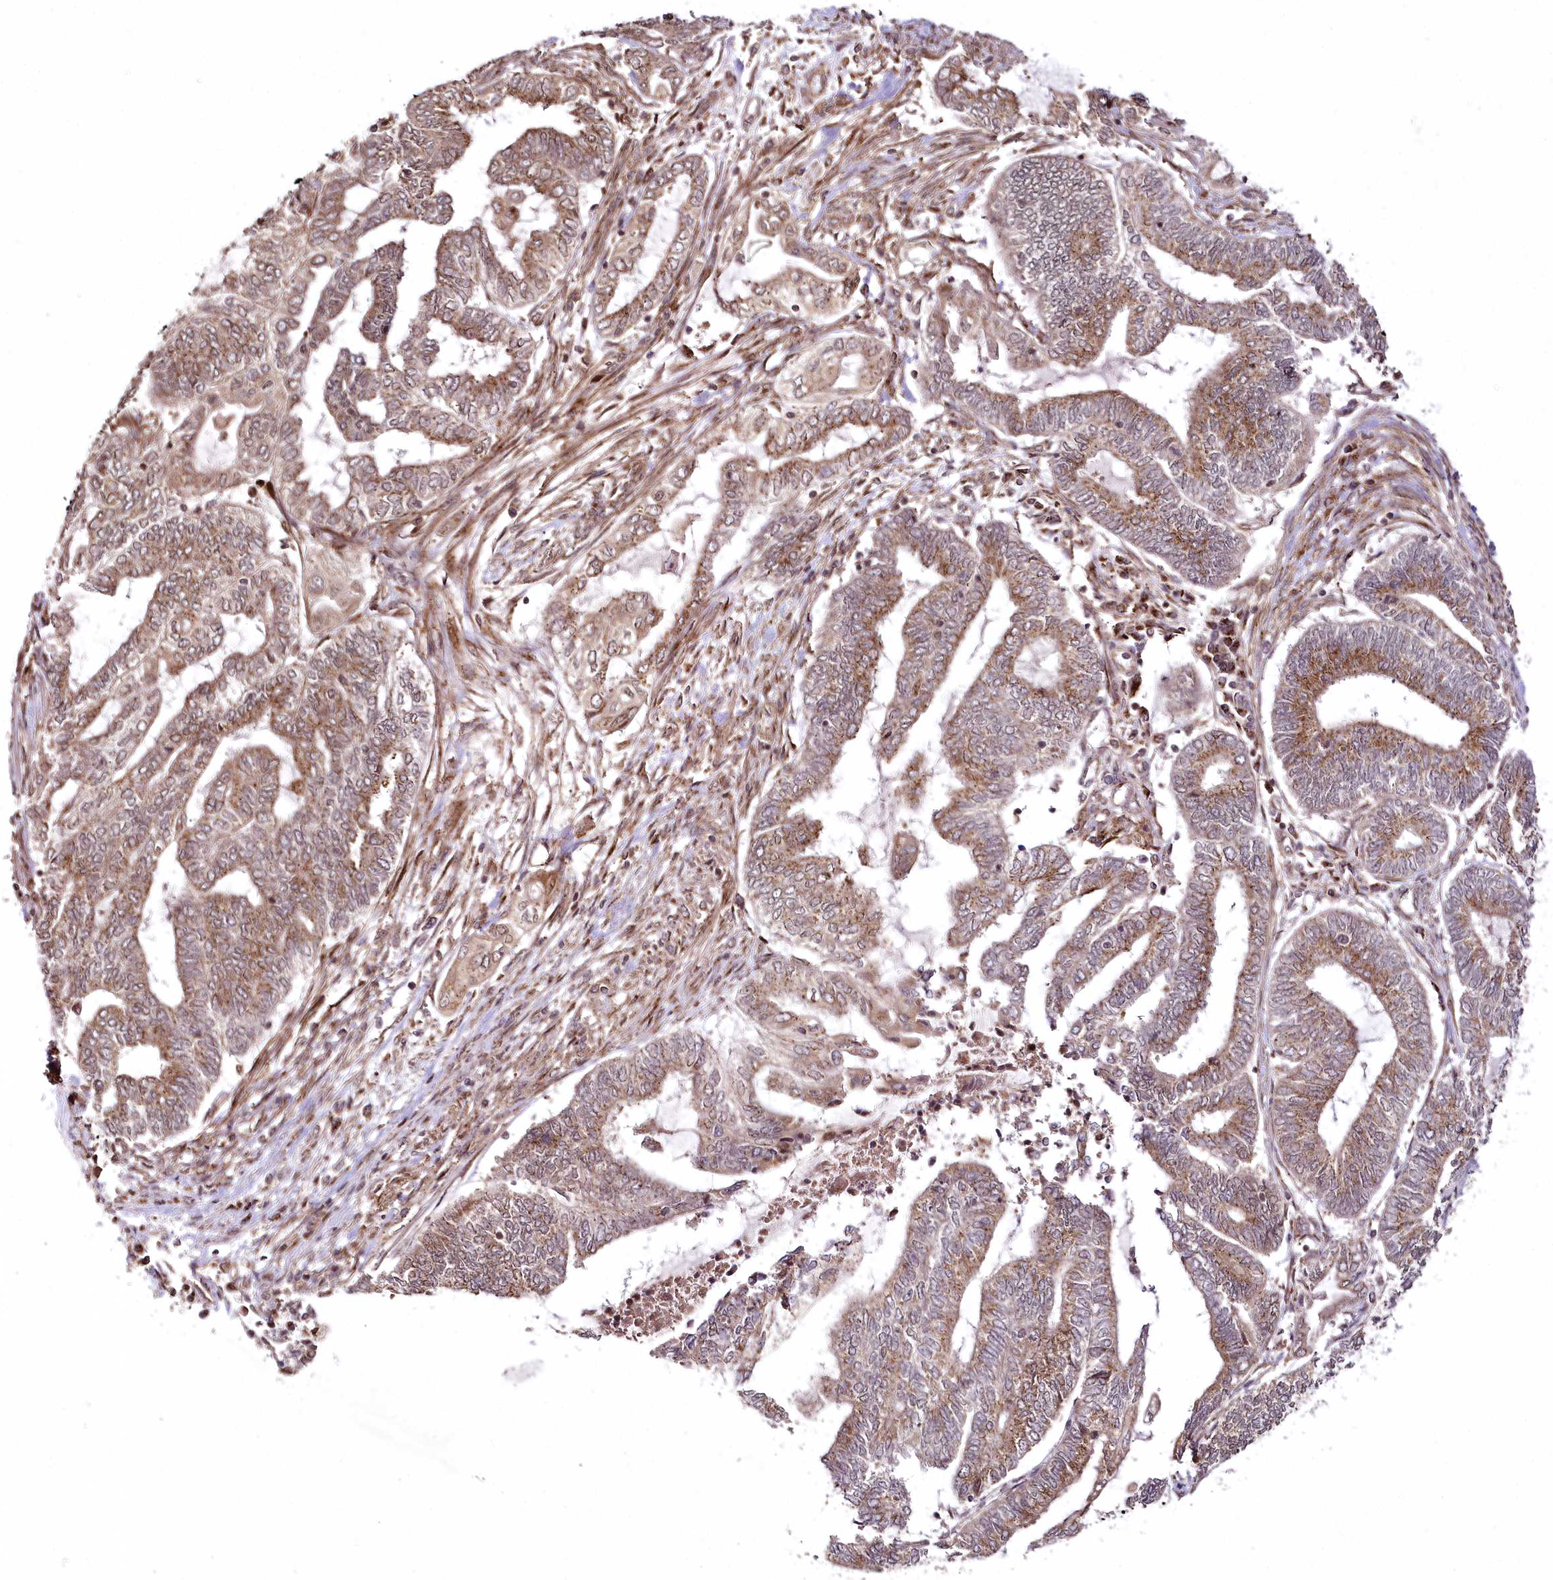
{"staining": {"intensity": "moderate", "quantity": ">75%", "location": "cytoplasmic/membranous"}, "tissue": "endometrial cancer", "cell_type": "Tumor cells", "image_type": "cancer", "snomed": [{"axis": "morphology", "description": "Adenocarcinoma, NOS"}, {"axis": "topography", "description": "Uterus"}, {"axis": "topography", "description": "Endometrium"}], "caption": "Approximately >75% of tumor cells in endometrial cancer display moderate cytoplasmic/membranous protein expression as visualized by brown immunohistochemical staining.", "gene": "COPG1", "patient": {"sex": "female", "age": 70}}